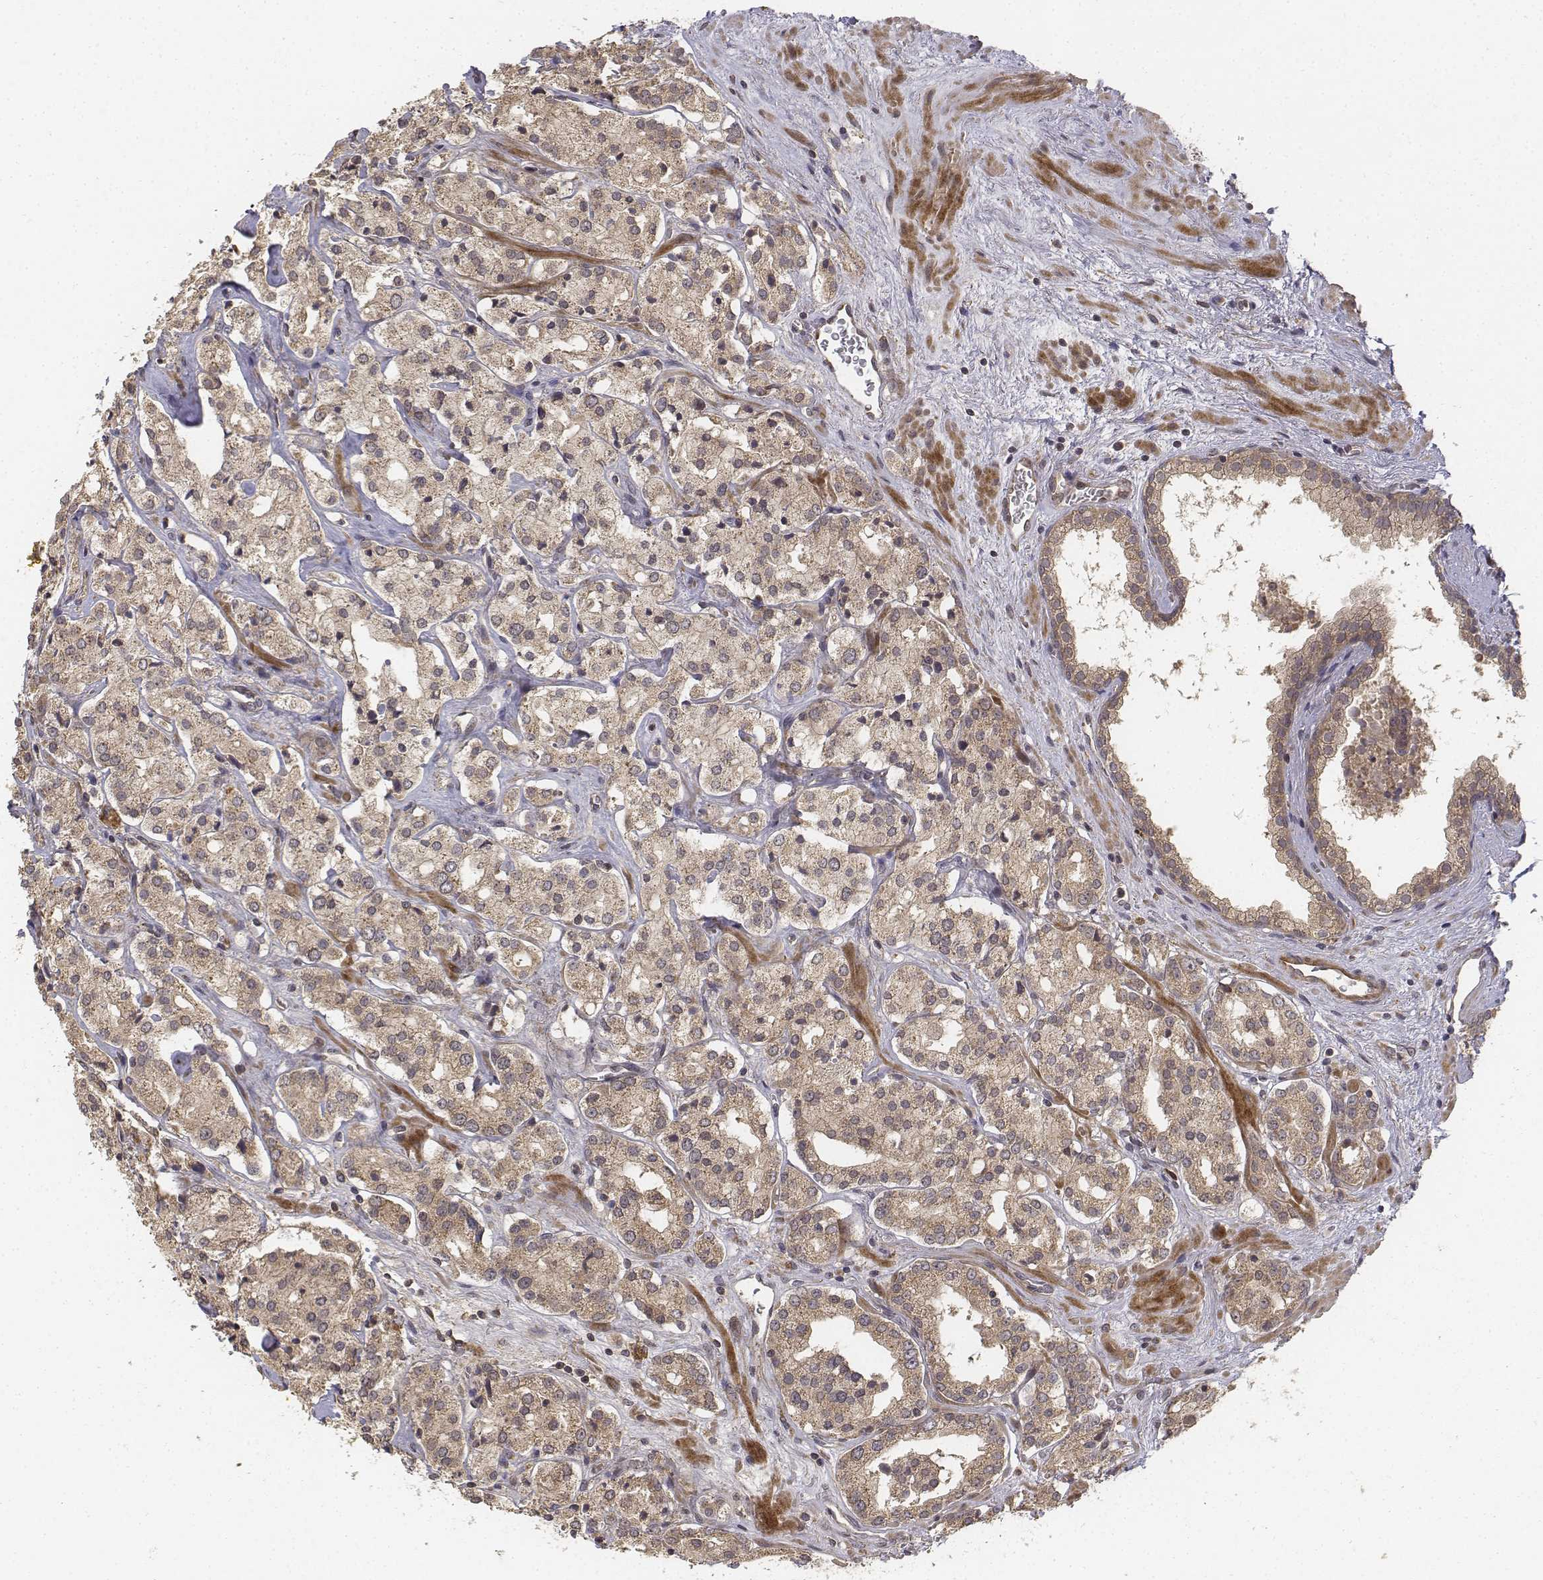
{"staining": {"intensity": "weak", "quantity": ">75%", "location": "cytoplasmic/membranous"}, "tissue": "prostate cancer", "cell_type": "Tumor cells", "image_type": "cancer", "snomed": [{"axis": "morphology", "description": "Adenocarcinoma, NOS"}, {"axis": "topography", "description": "Prostate"}], "caption": "Protein staining of prostate cancer (adenocarcinoma) tissue demonstrates weak cytoplasmic/membranous staining in approximately >75% of tumor cells.", "gene": "FBXO21", "patient": {"sex": "male", "age": 66}}